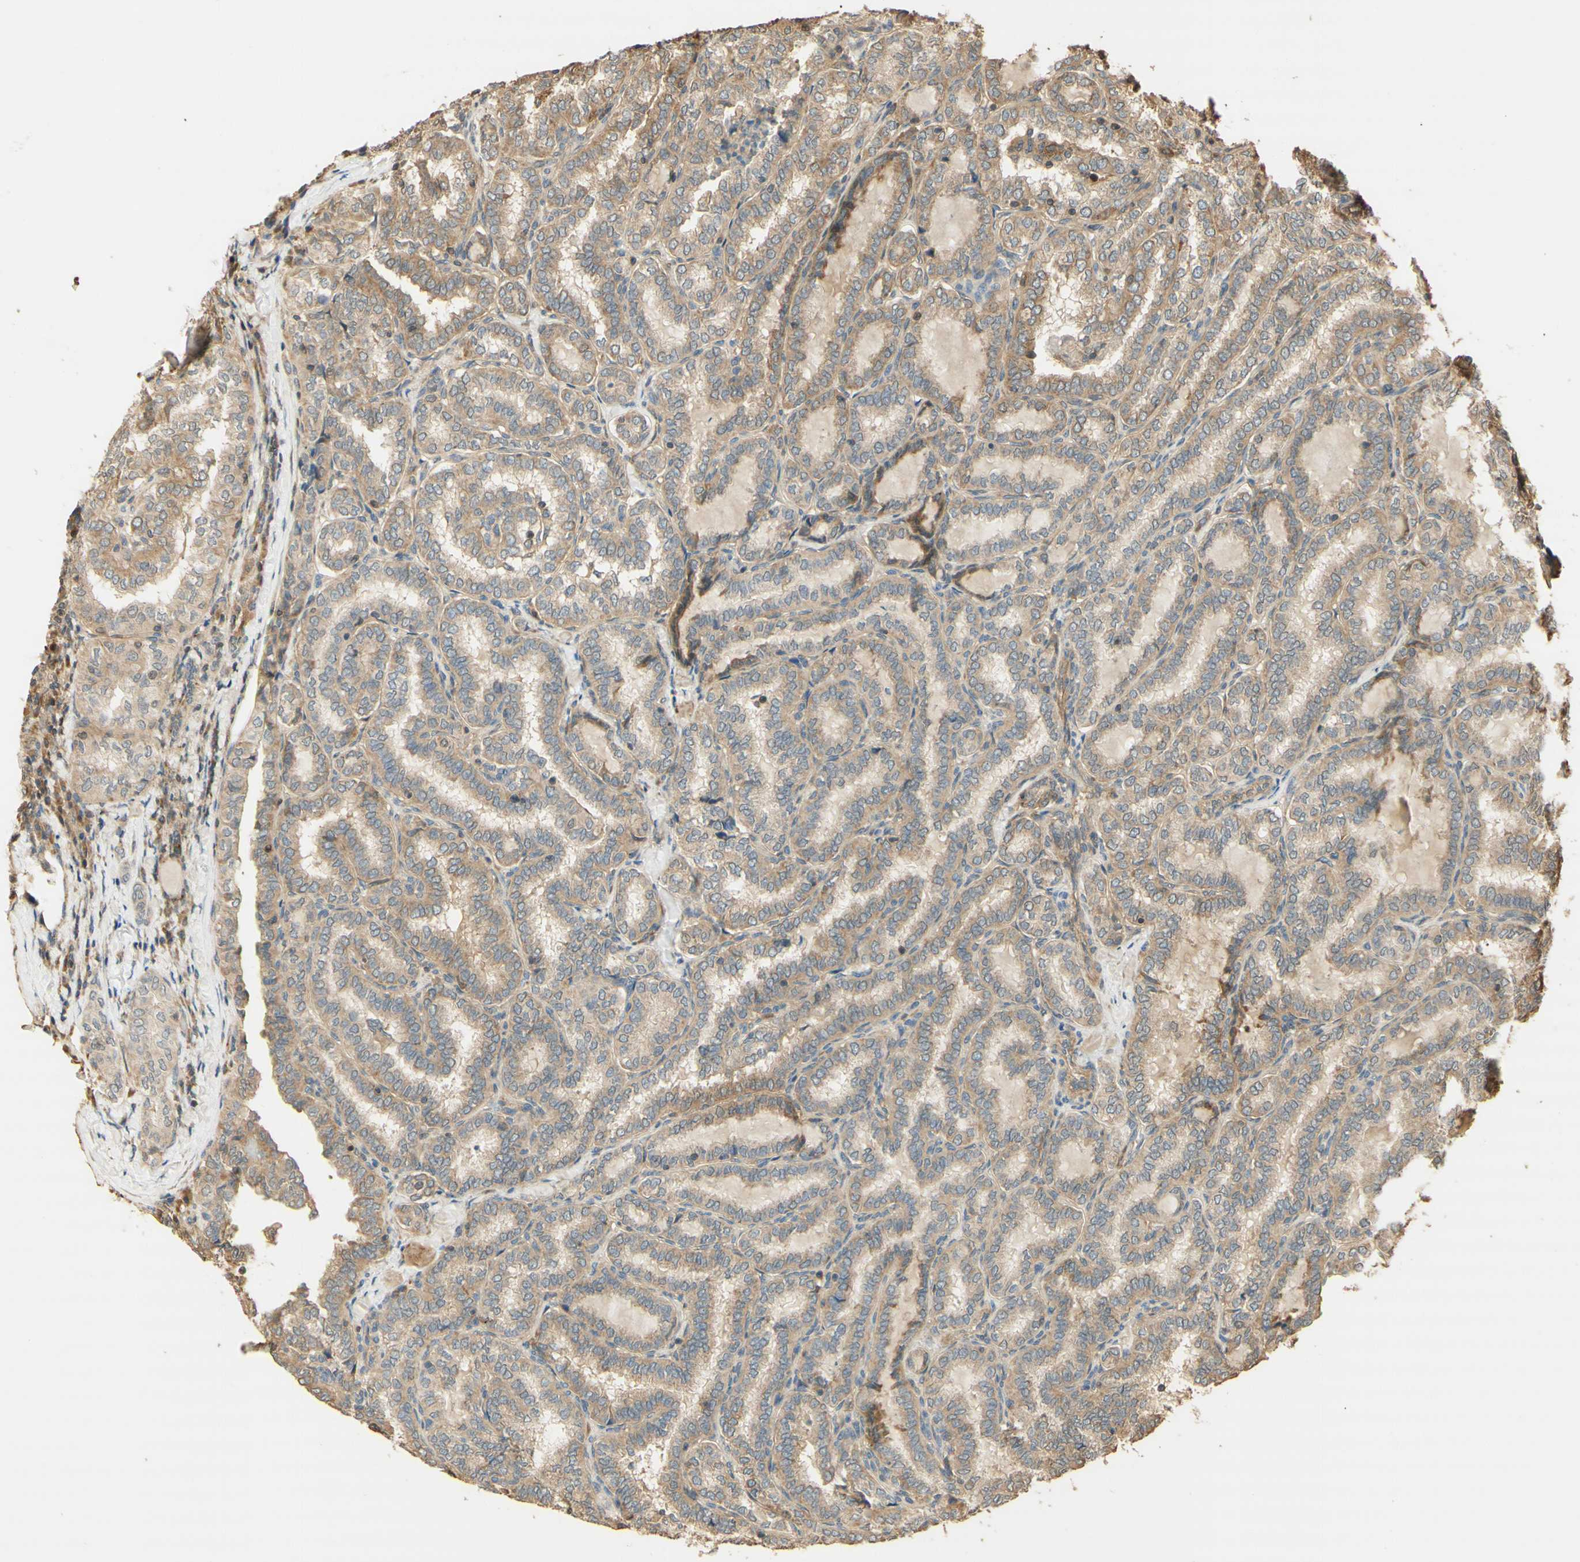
{"staining": {"intensity": "weak", "quantity": ">75%", "location": "cytoplasmic/membranous"}, "tissue": "thyroid cancer", "cell_type": "Tumor cells", "image_type": "cancer", "snomed": [{"axis": "morphology", "description": "Normal tissue, NOS"}, {"axis": "morphology", "description": "Papillary adenocarcinoma, NOS"}, {"axis": "topography", "description": "Thyroid gland"}], "caption": "Immunohistochemistry micrograph of neoplastic tissue: human thyroid cancer (papillary adenocarcinoma) stained using IHC displays low levels of weak protein expression localized specifically in the cytoplasmic/membranous of tumor cells, appearing as a cytoplasmic/membranous brown color.", "gene": "AGER", "patient": {"sex": "female", "age": 30}}